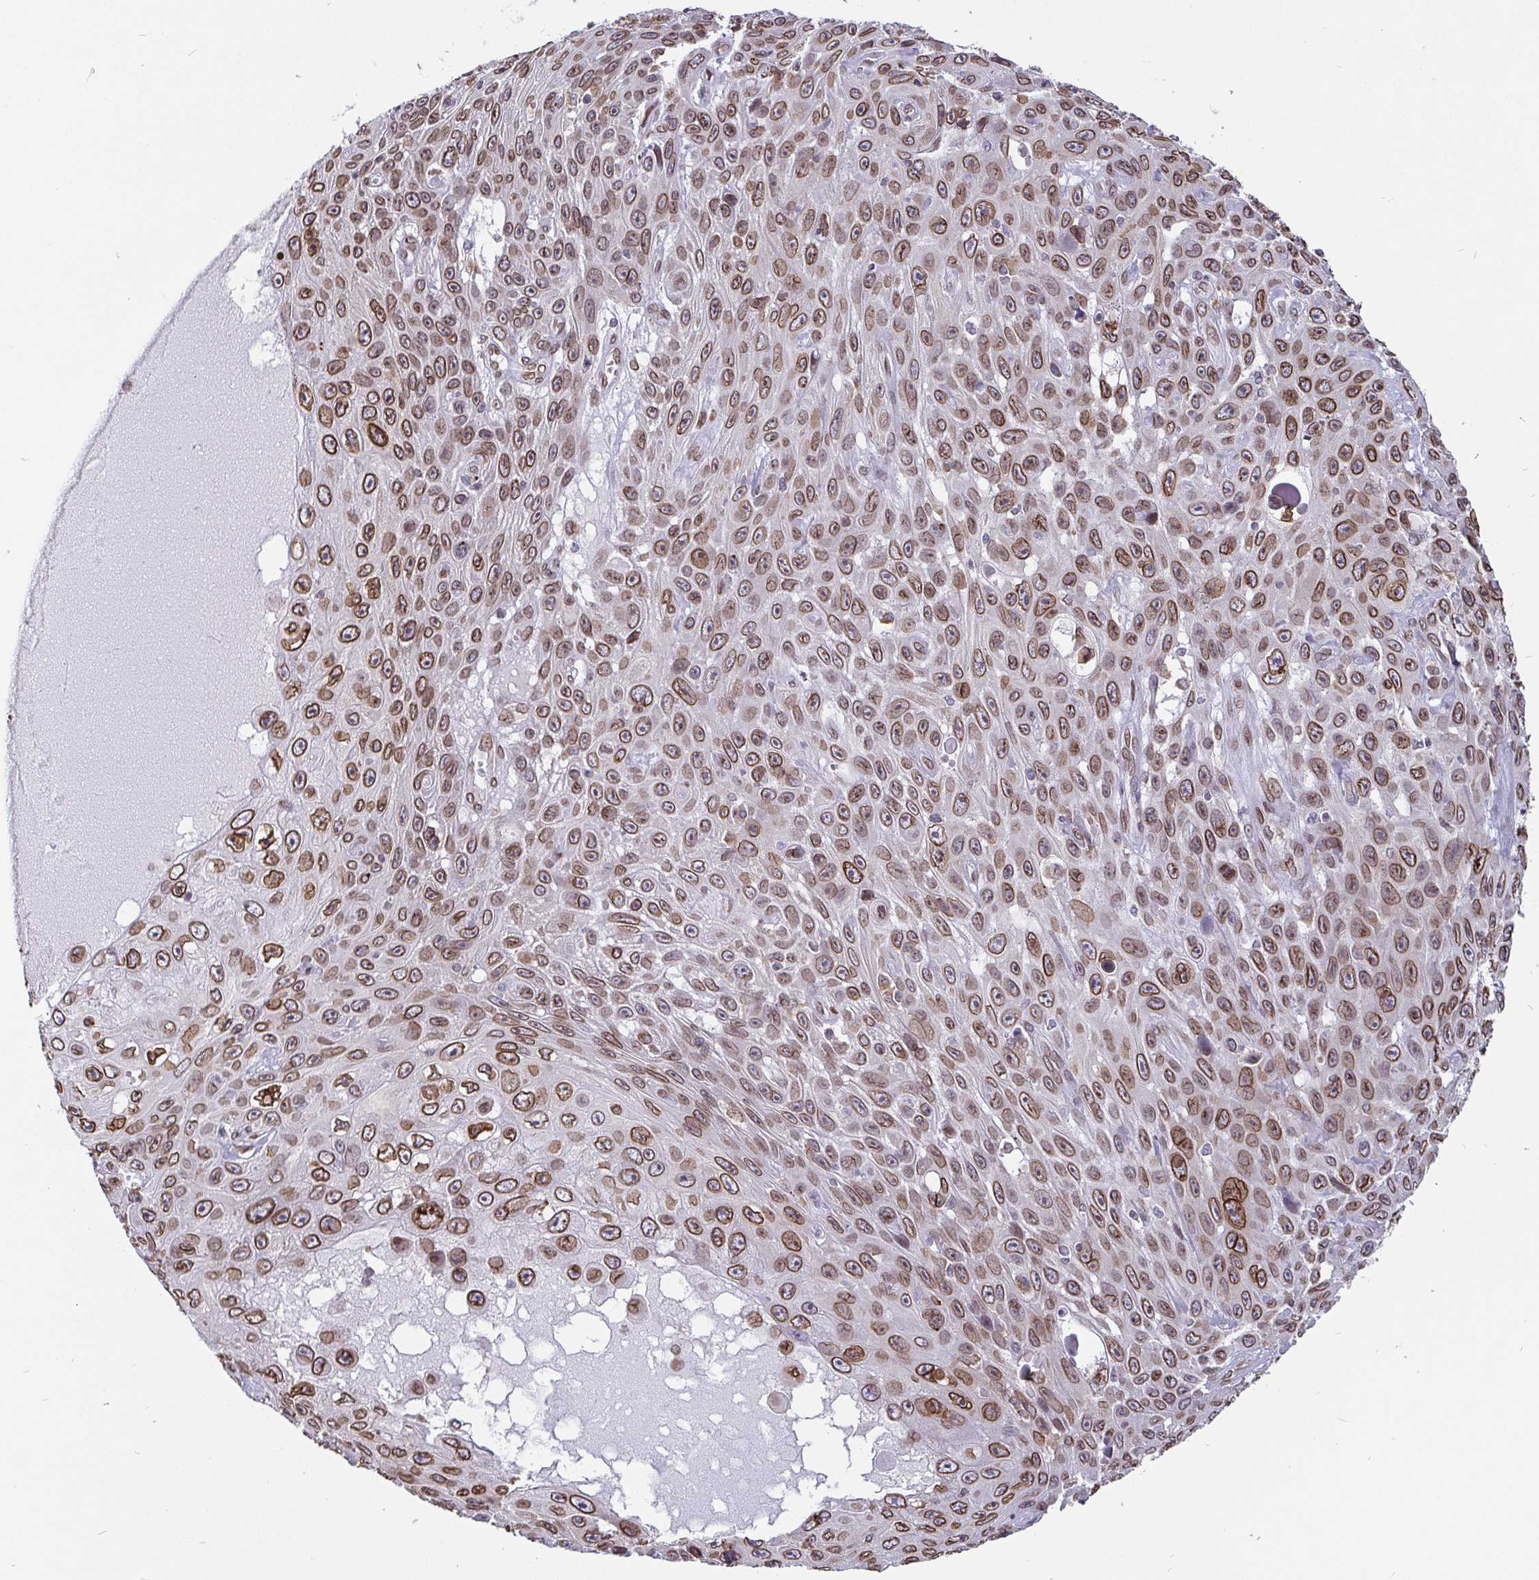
{"staining": {"intensity": "moderate", "quantity": ">75%", "location": "cytoplasmic/membranous,nuclear"}, "tissue": "skin cancer", "cell_type": "Tumor cells", "image_type": "cancer", "snomed": [{"axis": "morphology", "description": "Squamous cell carcinoma, NOS"}, {"axis": "topography", "description": "Skin"}], "caption": "A brown stain highlights moderate cytoplasmic/membranous and nuclear positivity of a protein in human skin cancer tumor cells. (DAB (3,3'-diaminobenzidine) IHC with brightfield microscopy, high magnification).", "gene": "EMD", "patient": {"sex": "male", "age": 82}}